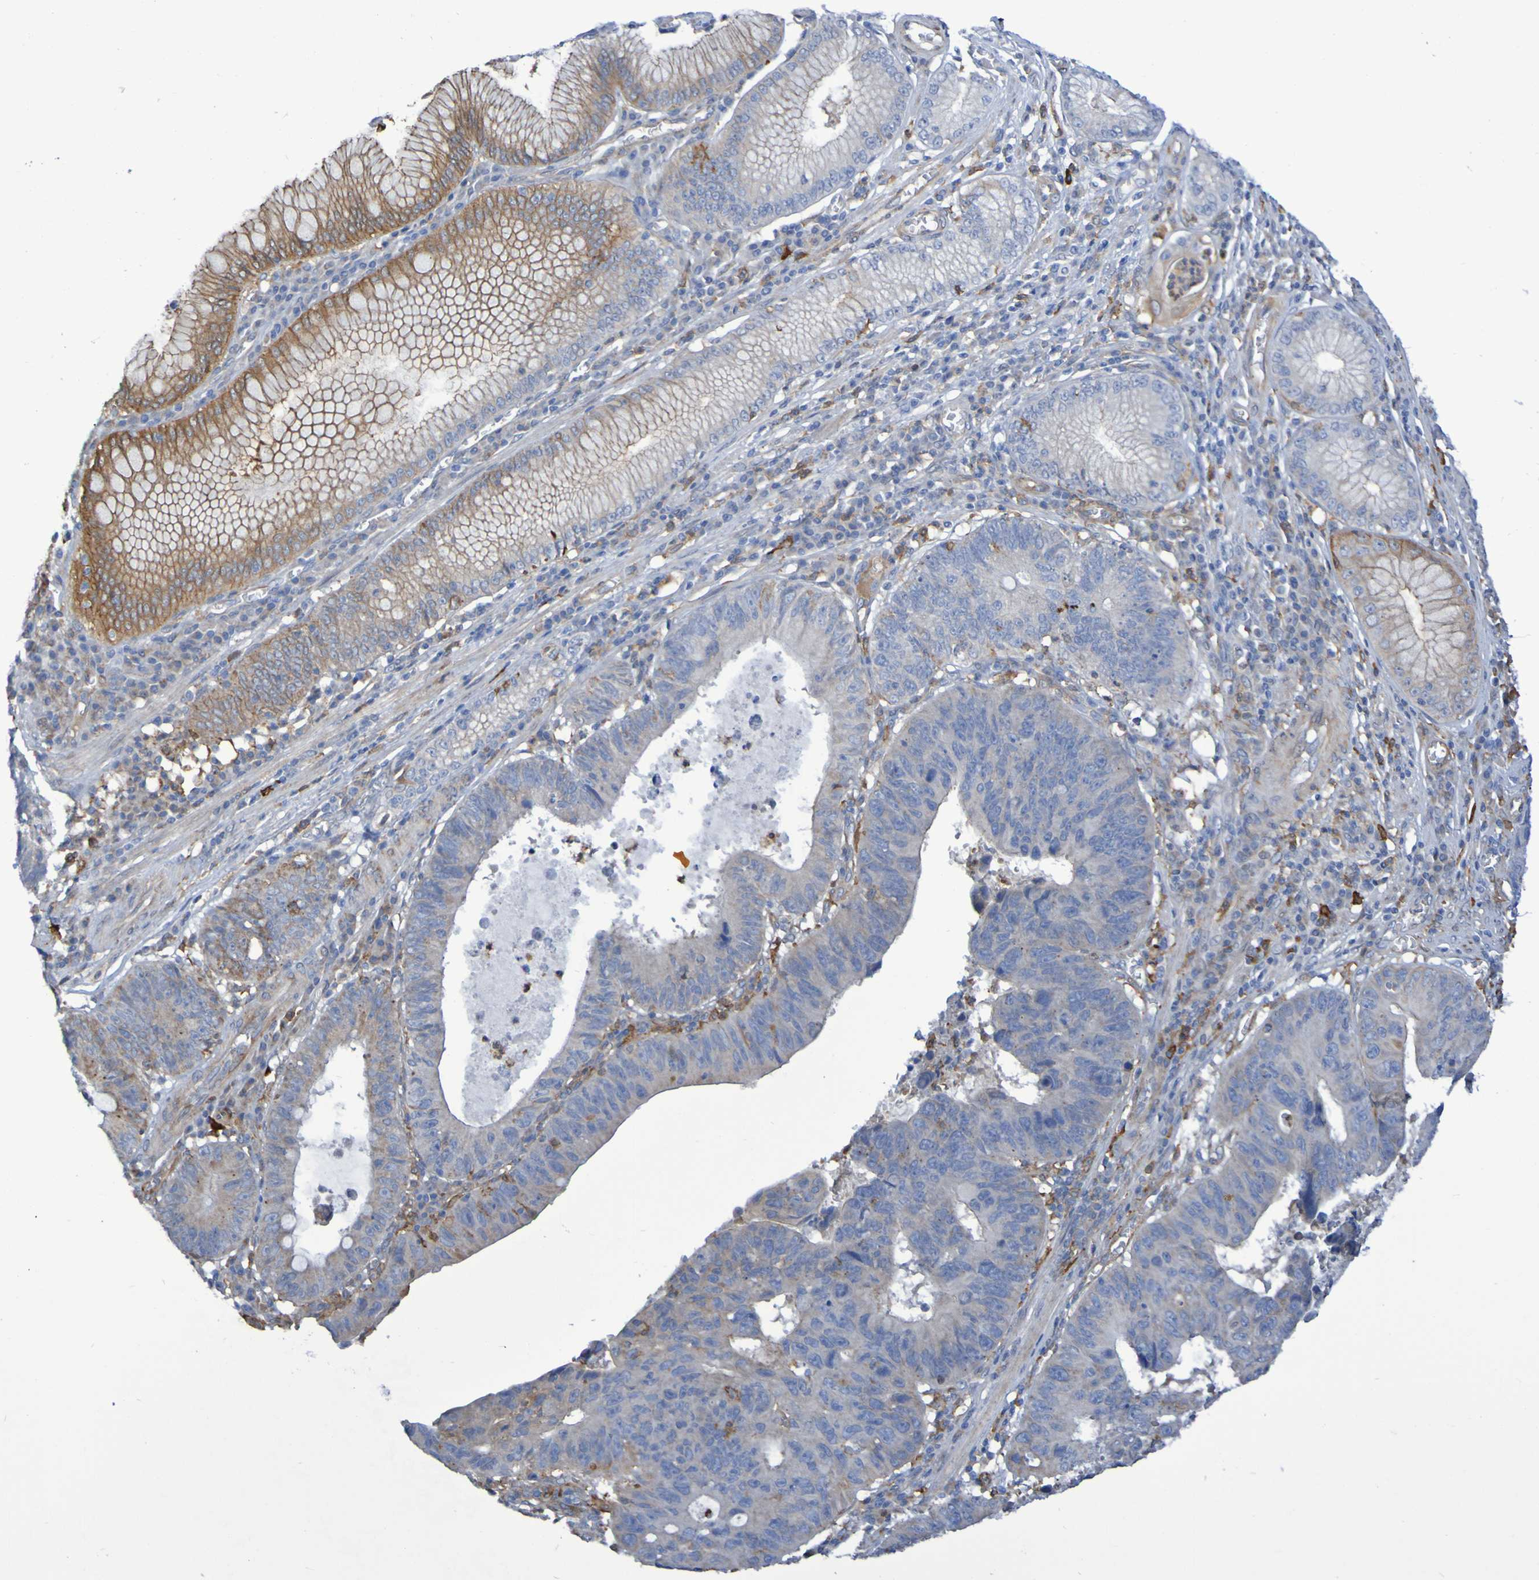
{"staining": {"intensity": "moderate", "quantity": "<25%", "location": "cytoplasmic/membranous"}, "tissue": "stomach cancer", "cell_type": "Tumor cells", "image_type": "cancer", "snomed": [{"axis": "morphology", "description": "Adenocarcinoma, NOS"}, {"axis": "topography", "description": "Stomach"}], "caption": "There is low levels of moderate cytoplasmic/membranous positivity in tumor cells of stomach adenocarcinoma, as demonstrated by immunohistochemical staining (brown color).", "gene": "SCRG1", "patient": {"sex": "male", "age": 59}}